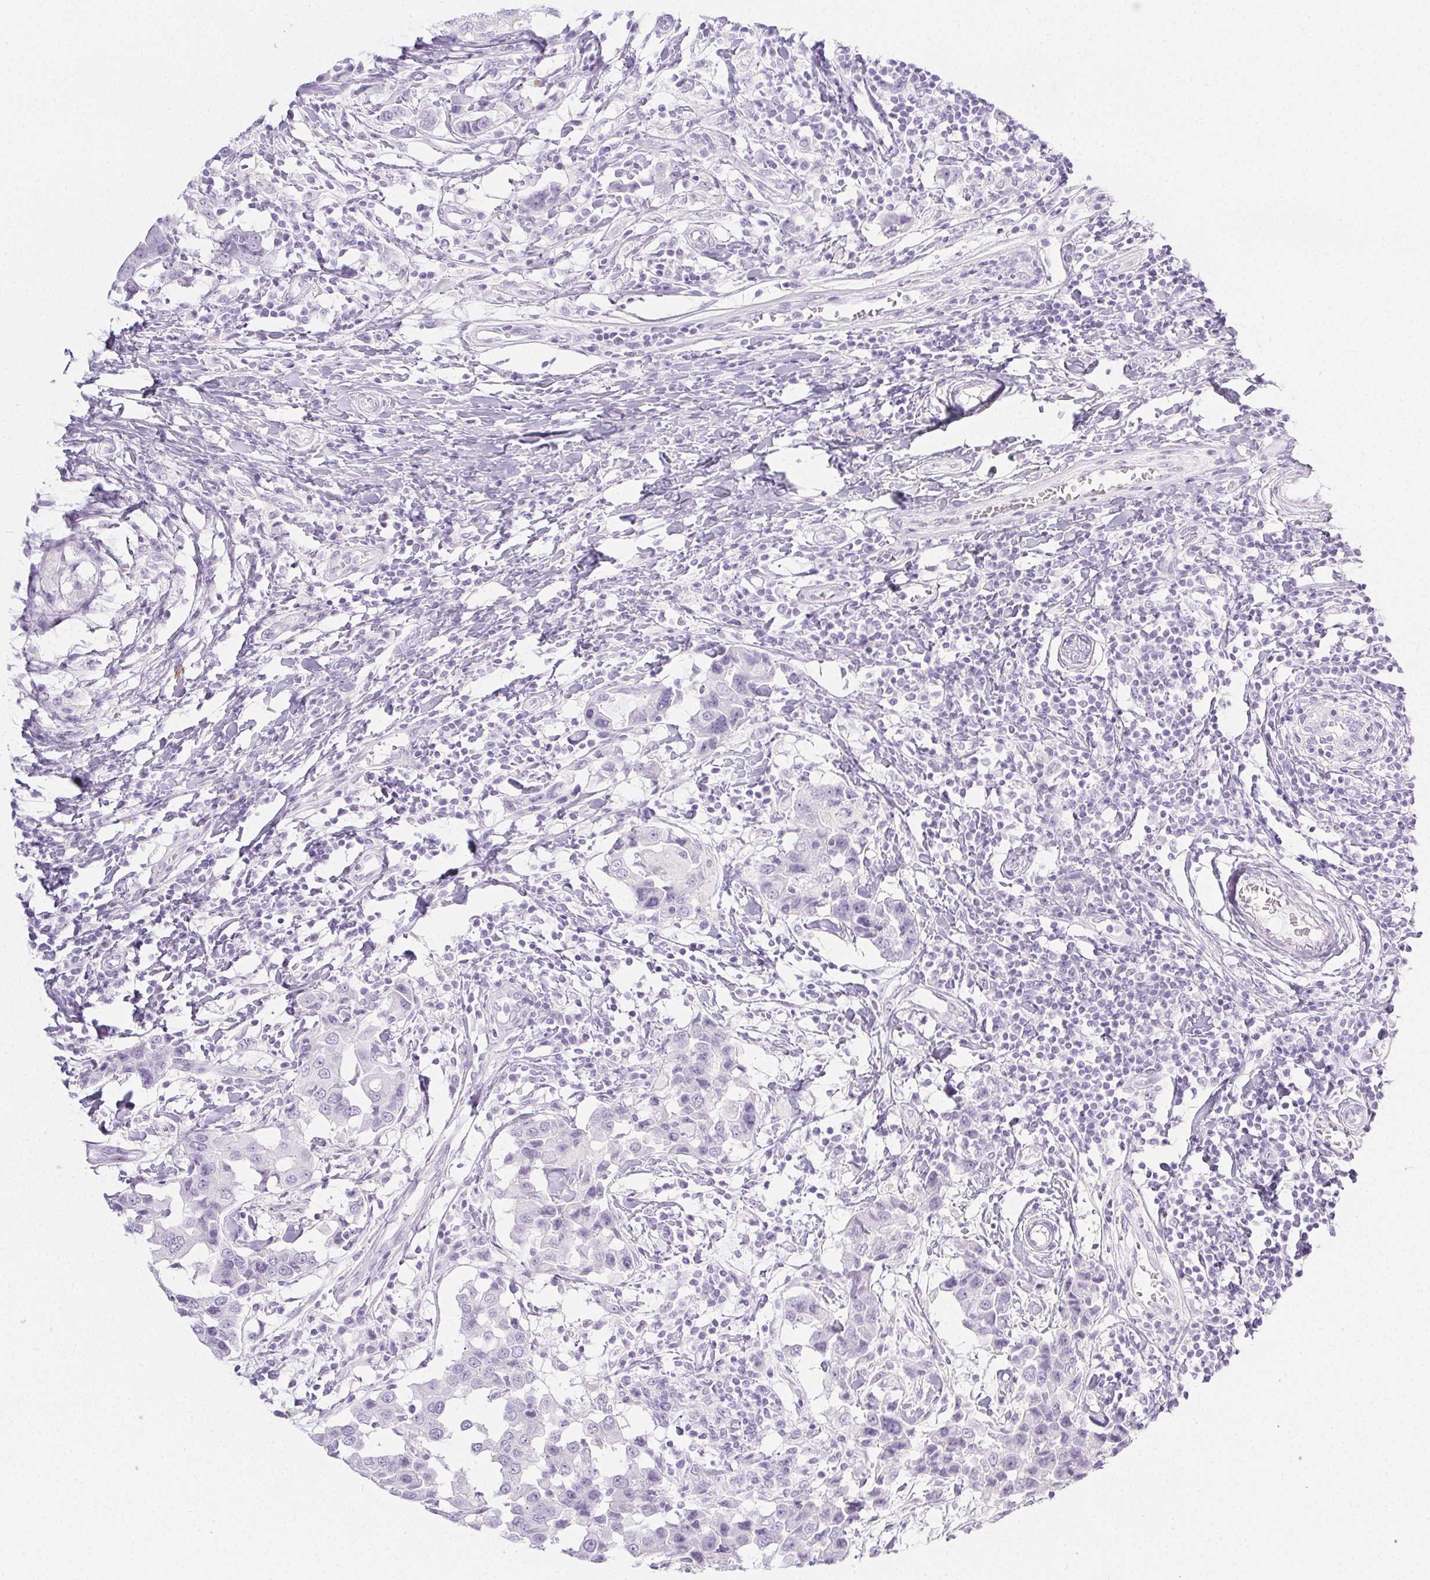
{"staining": {"intensity": "negative", "quantity": "none", "location": "none"}, "tissue": "breast cancer", "cell_type": "Tumor cells", "image_type": "cancer", "snomed": [{"axis": "morphology", "description": "Duct carcinoma"}, {"axis": "topography", "description": "Breast"}], "caption": "Infiltrating ductal carcinoma (breast) was stained to show a protein in brown. There is no significant expression in tumor cells. Nuclei are stained in blue.", "gene": "PI3", "patient": {"sex": "female", "age": 27}}